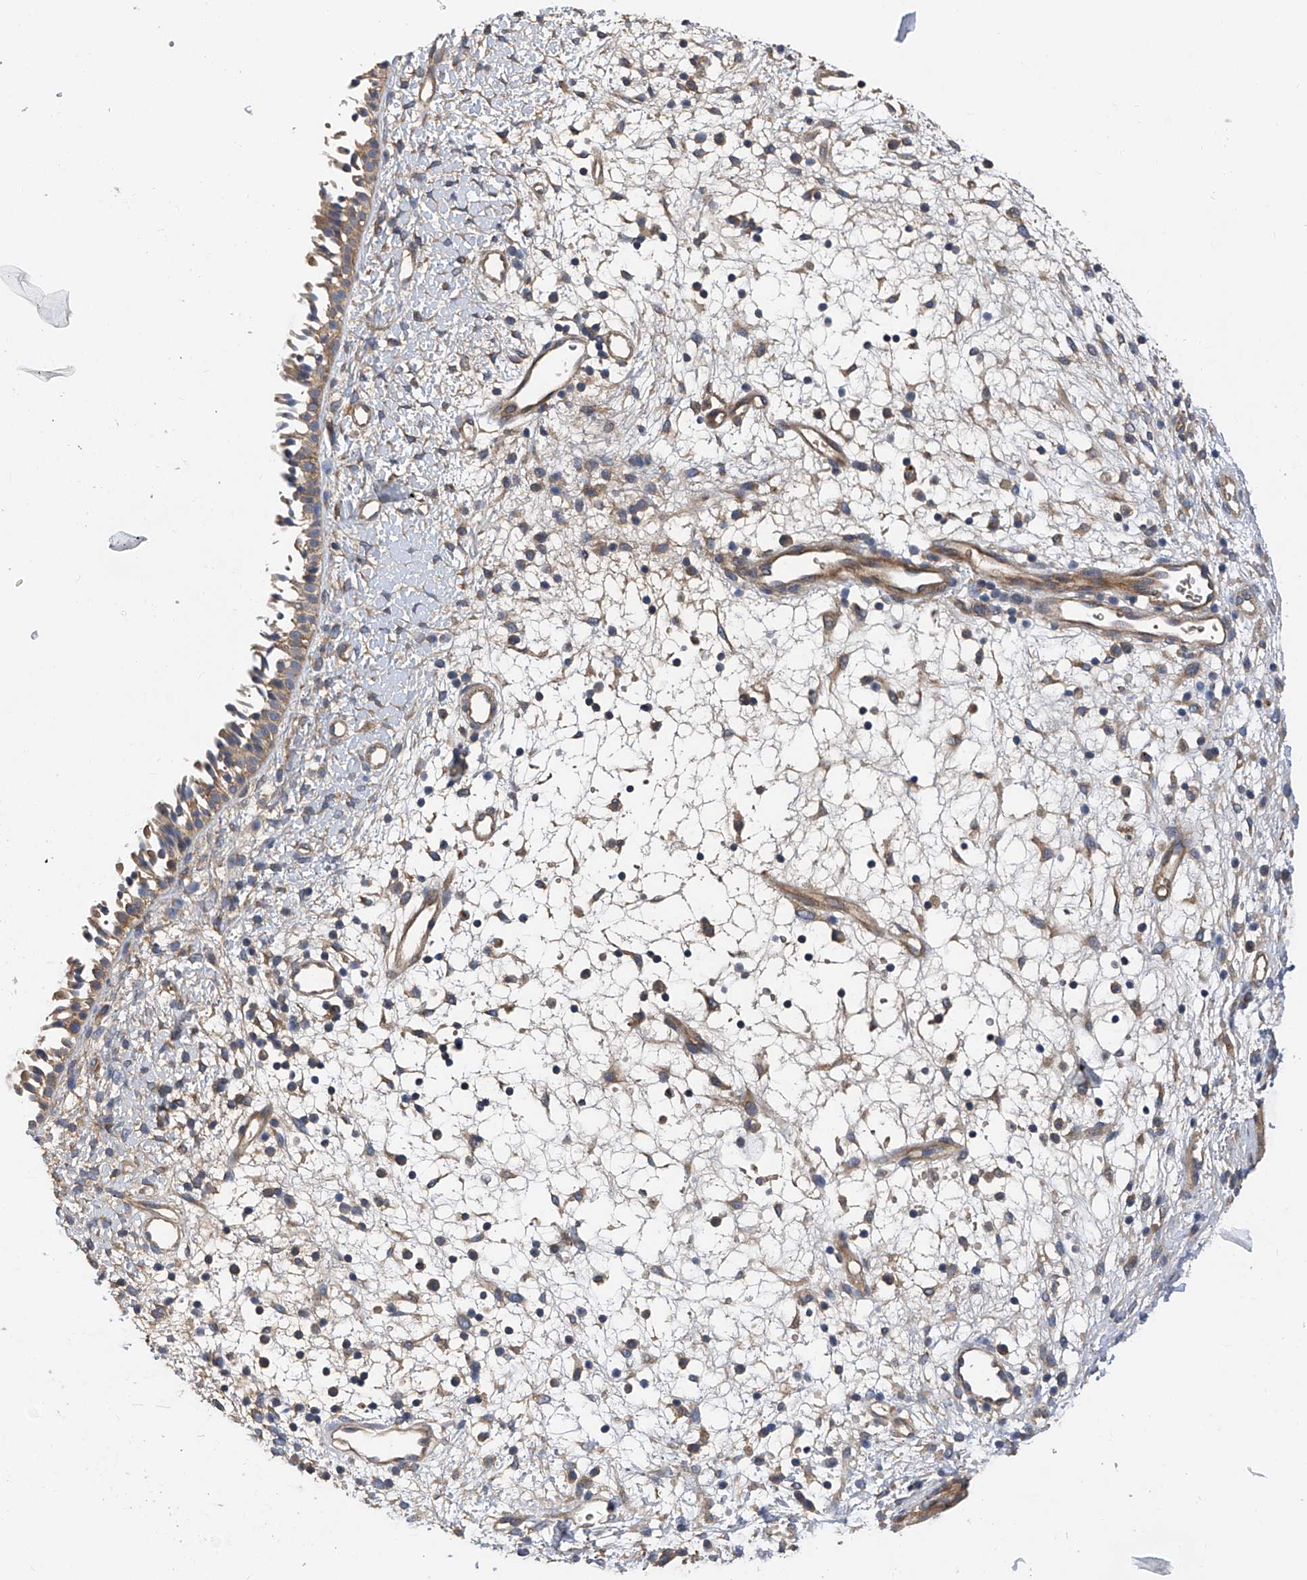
{"staining": {"intensity": "moderate", "quantity": ">75%", "location": "cytoplasmic/membranous"}, "tissue": "nasopharynx", "cell_type": "Respiratory epithelial cells", "image_type": "normal", "snomed": [{"axis": "morphology", "description": "Normal tissue, NOS"}, {"axis": "topography", "description": "Nasopharynx"}], "caption": "Protein positivity by immunohistochemistry reveals moderate cytoplasmic/membranous staining in about >75% of respiratory epithelial cells in benign nasopharynx. (IHC, brightfield microscopy, high magnification).", "gene": "PTK2", "patient": {"sex": "male", "age": 22}}